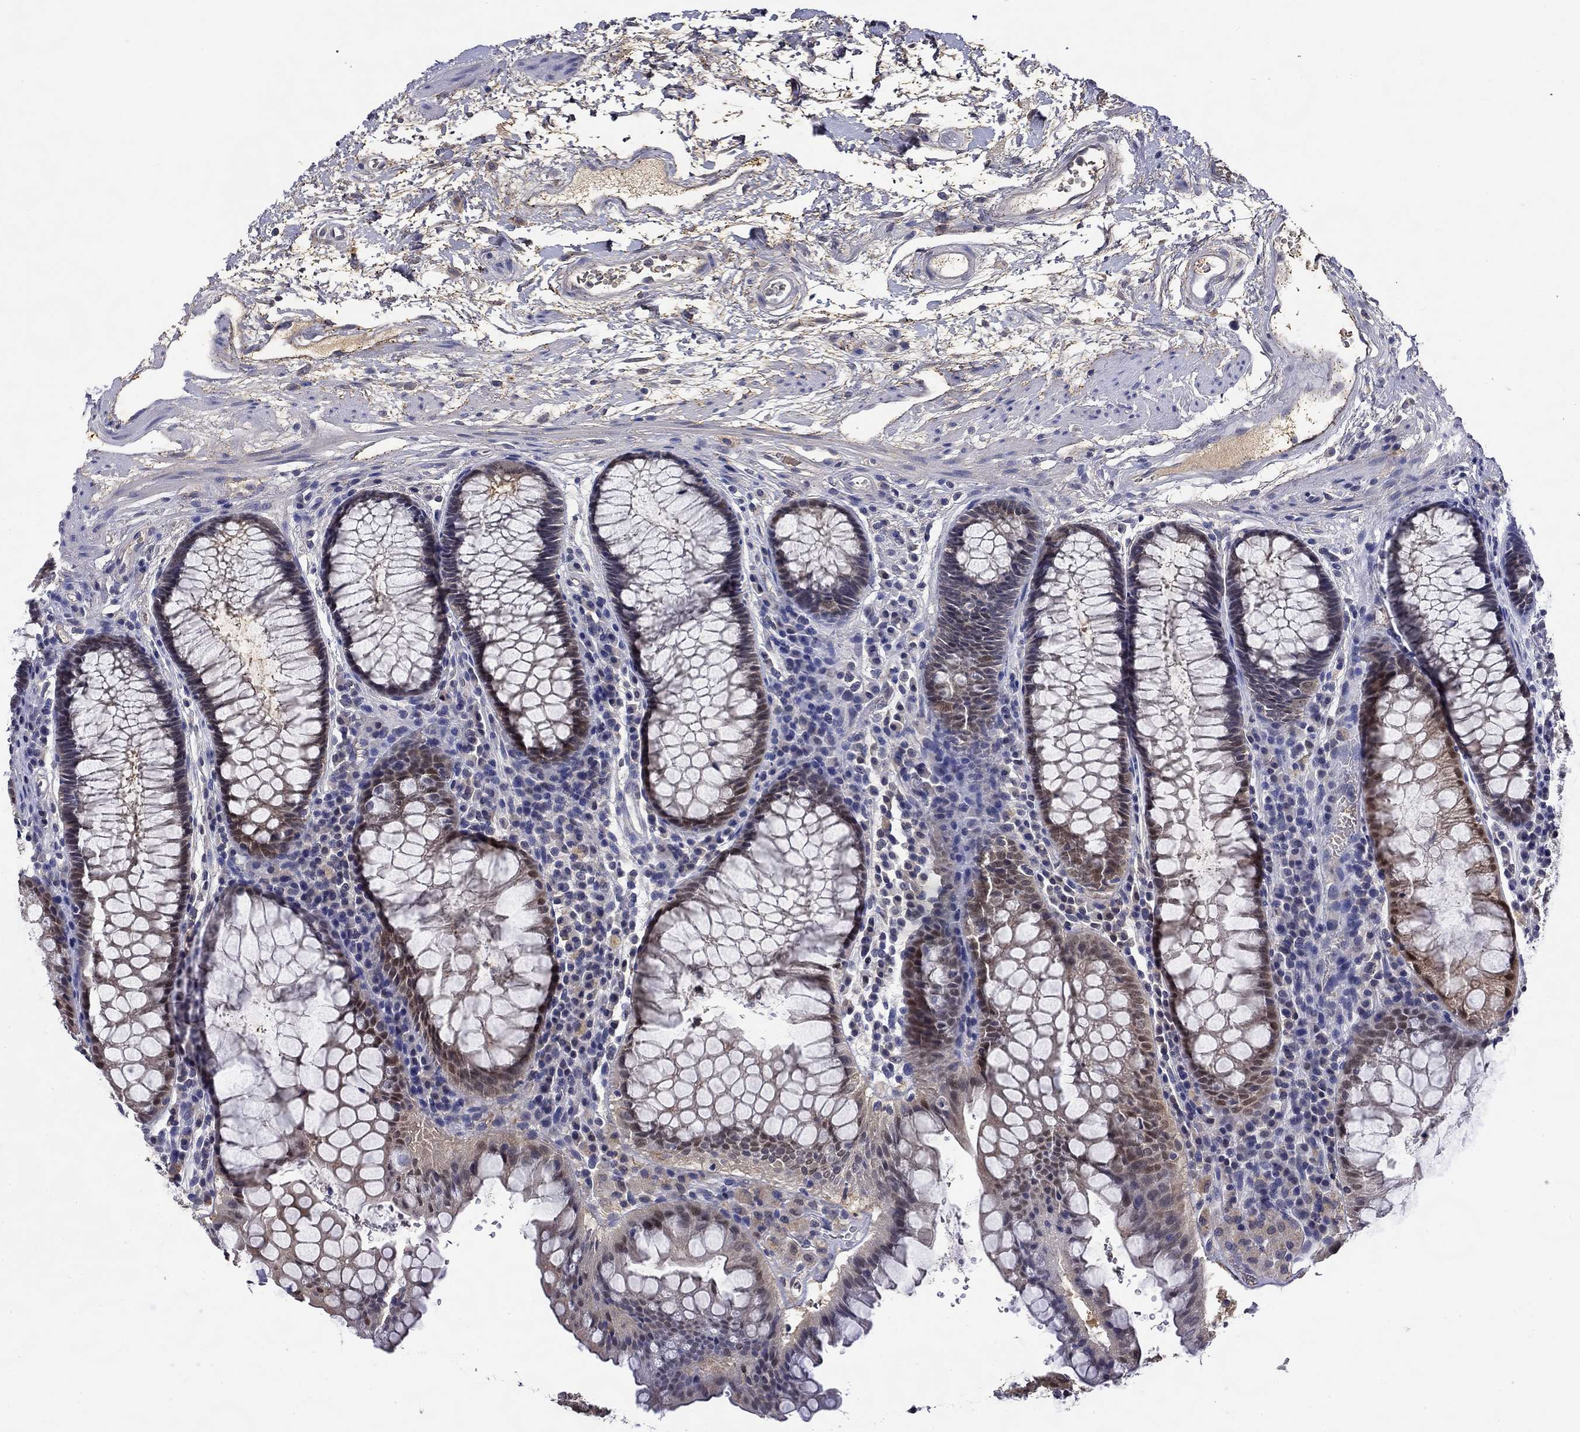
{"staining": {"intensity": "moderate", "quantity": "<25%", "location": "cytoplasmic/membranous,nuclear"}, "tissue": "rectum", "cell_type": "Glandular cells", "image_type": "normal", "snomed": [{"axis": "morphology", "description": "Normal tissue, NOS"}, {"axis": "topography", "description": "Rectum"}], "caption": "Immunohistochemical staining of benign human rectum exhibits moderate cytoplasmic/membranous,nuclear protein staining in approximately <25% of glandular cells.", "gene": "DDTL", "patient": {"sex": "female", "age": 68}}